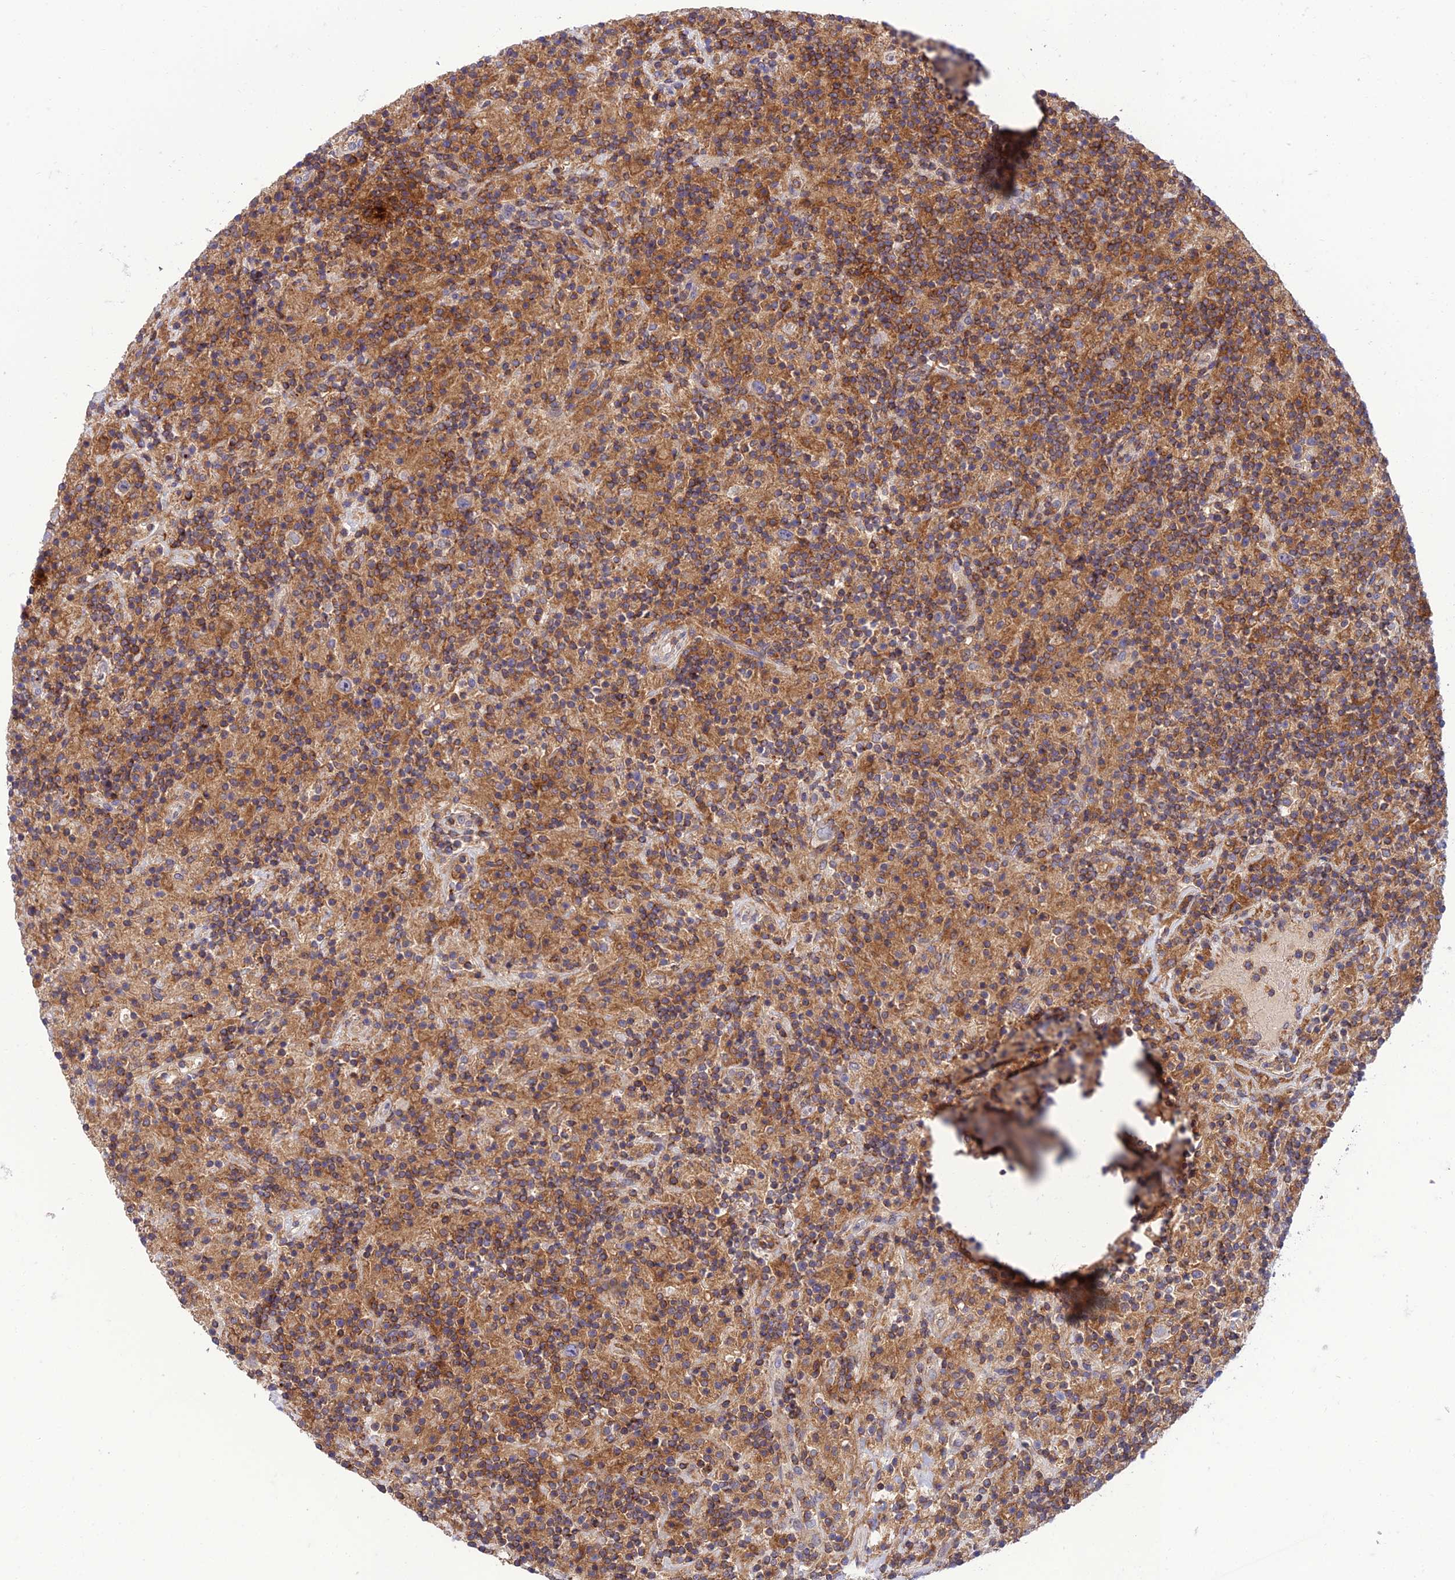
{"staining": {"intensity": "weak", "quantity": "25%-75%", "location": "cytoplasmic/membranous"}, "tissue": "lymphoma", "cell_type": "Tumor cells", "image_type": "cancer", "snomed": [{"axis": "morphology", "description": "Hodgkin's disease, NOS"}, {"axis": "topography", "description": "Lymph node"}], "caption": "Protein analysis of Hodgkin's disease tissue displays weak cytoplasmic/membranous expression in about 25%-75% of tumor cells.", "gene": "IRAK3", "patient": {"sex": "male", "age": 70}}